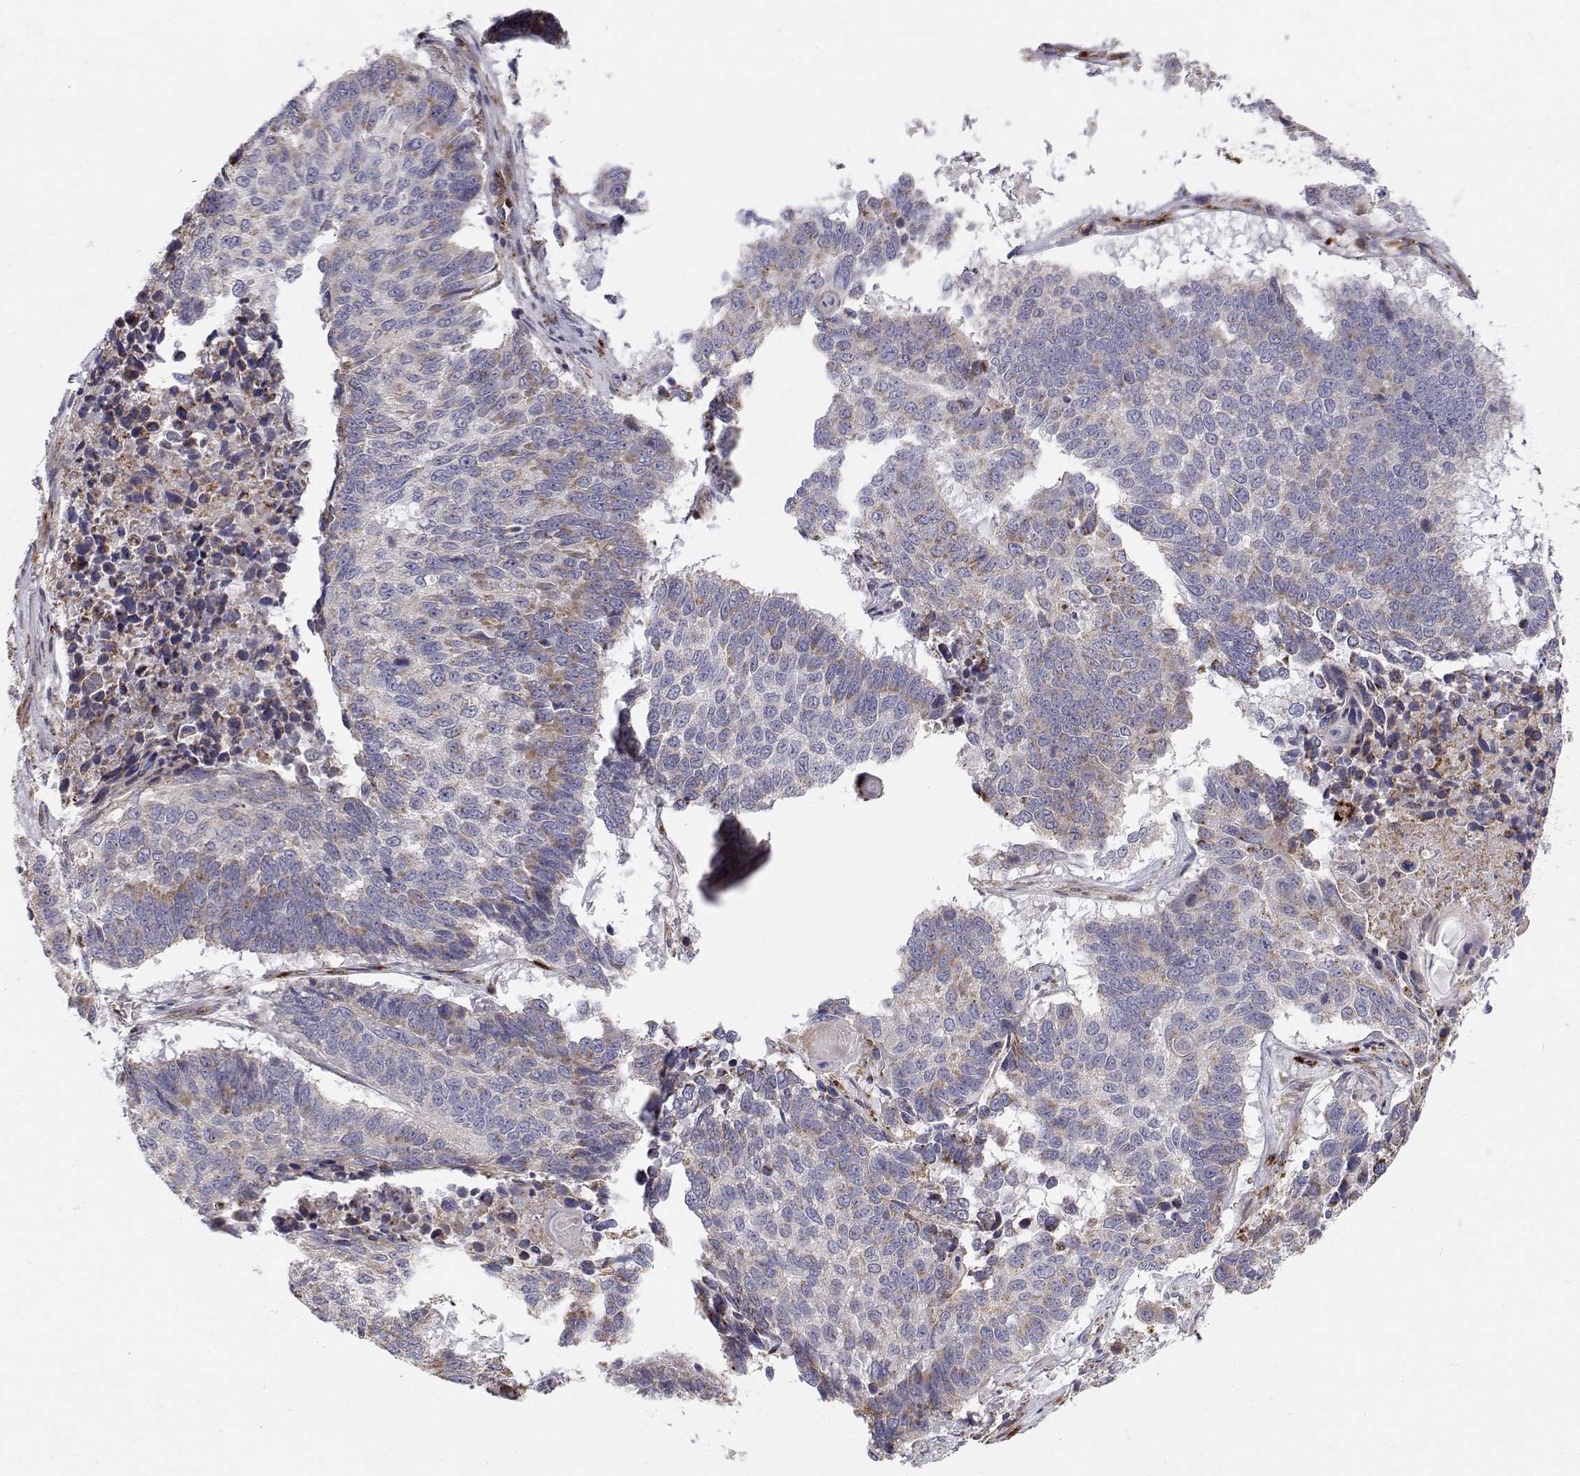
{"staining": {"intensity": "weak", "quantity": "<25%", "location": "cytoplasmic/membranous"}, "tissue": "lung cancer", "cell_type": "Tumor cells", "image_type": "cancer", "snomed": [{"axis": "morphology", "description": "Squamous cell carcinoma, NOS"}, {"axis": "topography", "description": "Lung"}], "caption": "A high-resolution photomicrograph shows IHC staining of lung squamous cell carcinoma, which reveals no significant staining in tumor cells. The staining was performed using DAB to visualize the protein expression in brown, while the nuclei were stained in blue with hematoxylin (Magnification: 20x).", "gene": "SPICE1", "patient": {"sex": "male", "age": 73}}